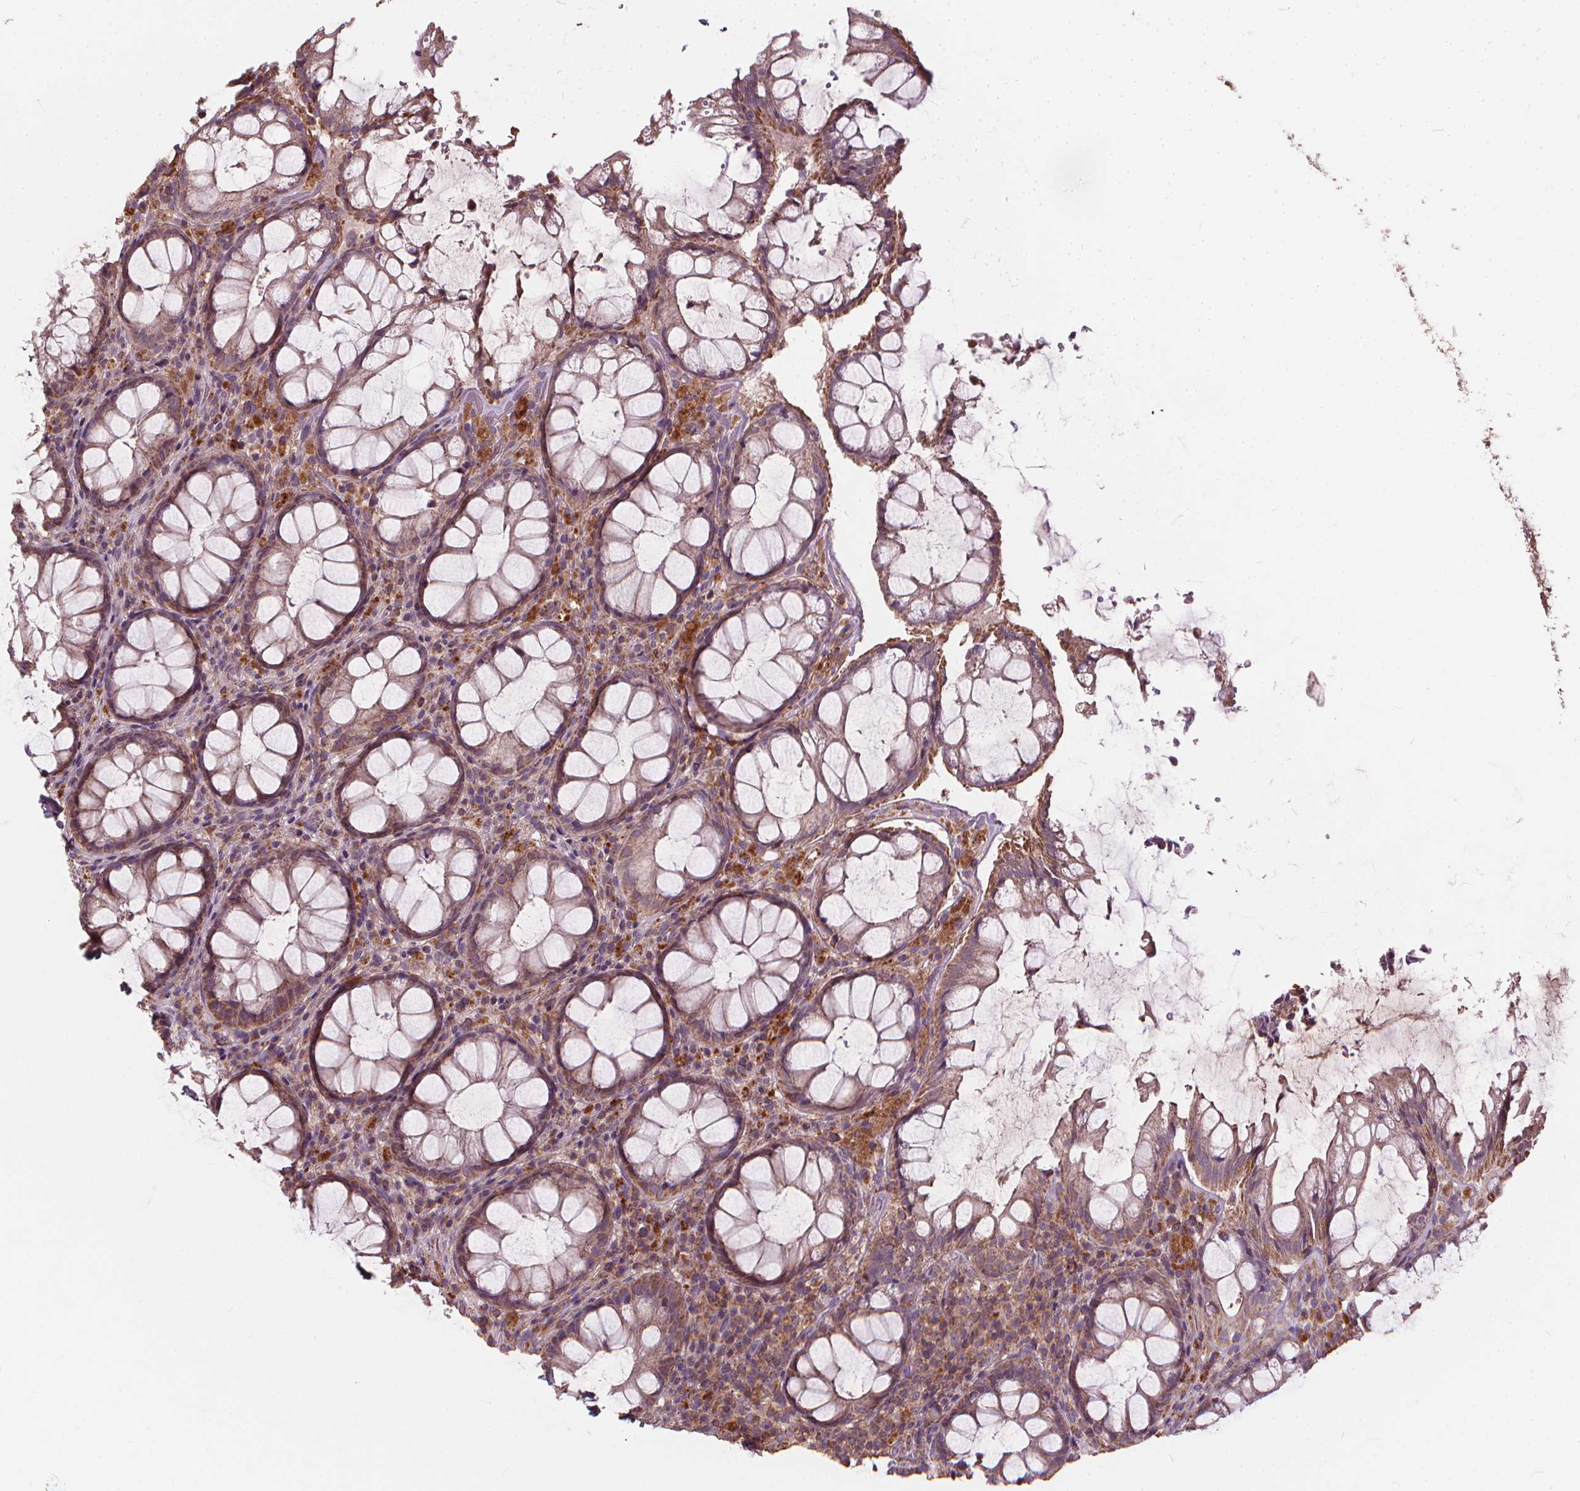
{"staining": {"intensity": "moderate", "quantity": ">75%", "location": "cytoplasmic/membranous"}, "tissue": "rectum", "cell_type": "Glandular cells", "image_type": "normal", "snomed": [{"axis": "morphology", "description": "Normal tissue, NOS"}, {"axis": "topography", "description": "Rectum"}], "caption": "DAB immunohistochemical staining of unremarkable rectum displays moderate cytoplasmic/membranous protein expression in approximately >75% of glandular cells. The staining was performed using DAB (3,3'-diaminobenzidine), with brown indicating positive protein expression. Nuclei are stained blue with hematoxylin.", "gene": "ORAI2", "patient": {"sex": "male", "age": 72}}